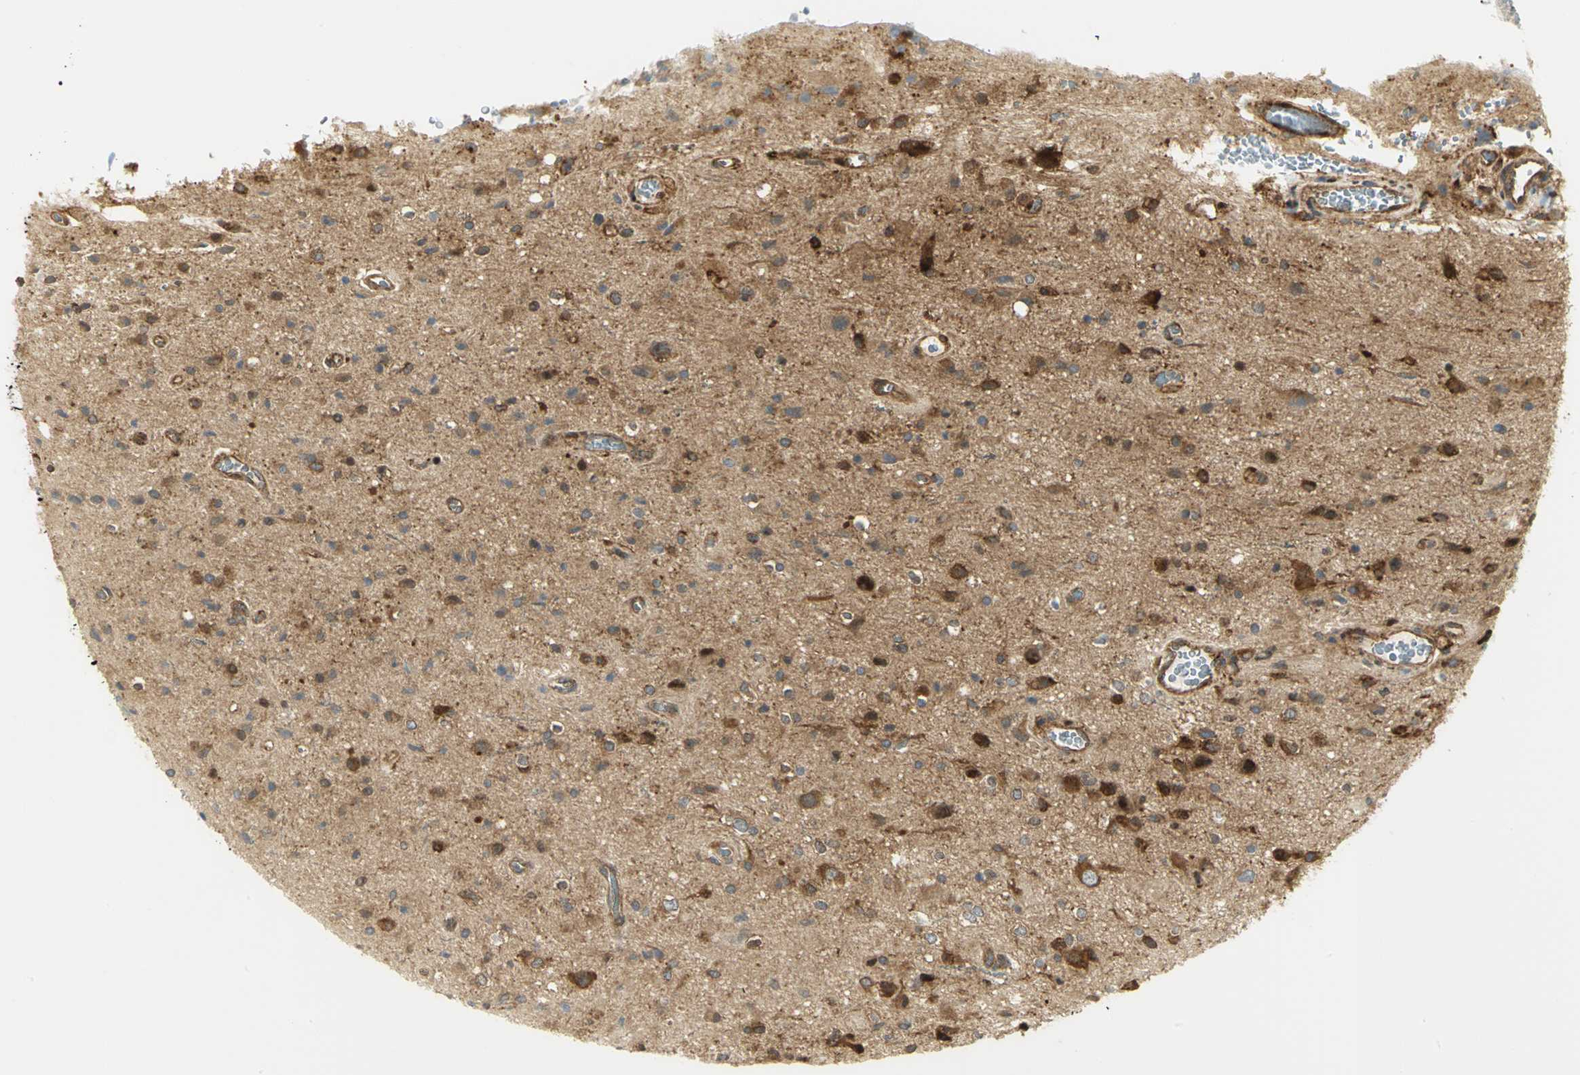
{"staining": {"intensity": "moderate", "quantity": ">75%", "location": "cytoplasmic/membranous"}, "tissue": "glioma", "cell_type": "Tumor cells", "image_type": "cancer", "snomed": [{"axis": "morphology", "description": "Glioma, malignant, High grade"}, {"axis": "topography", "description": "Brain"}], "caption": "A brown stain labels moderate cytoplasmic/membranous staining of a protein in malignant glioma (high-grade) tumor cells. (Brightfield microscopy of DAB IHC at high magnification).", "gene": "EEA1", "patient": {"sex": "male", "age": 47}}